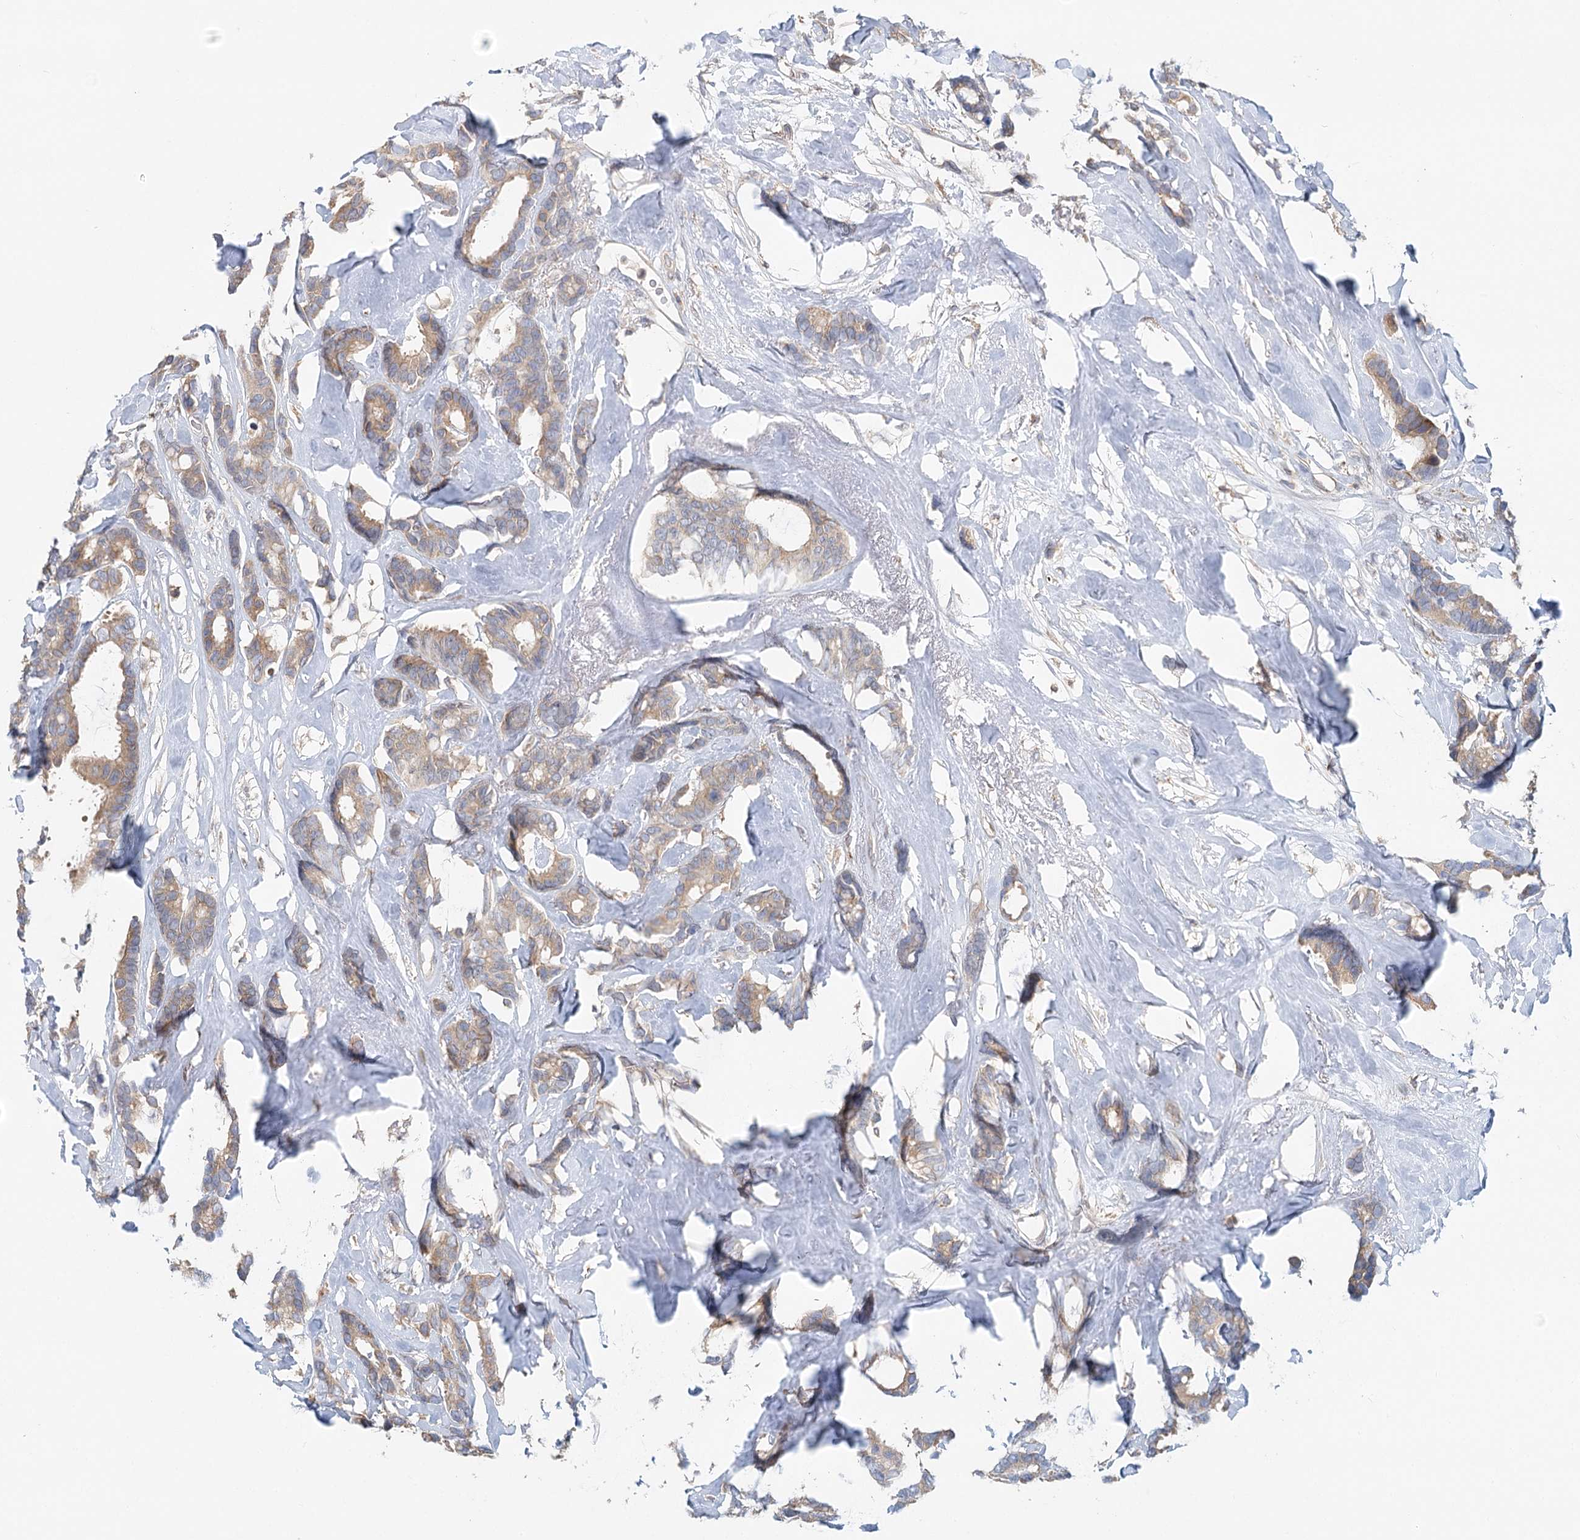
{"staining": {"intensity": "weak", "quantity": ">75%", "location": "cytoplasmic/membranous"}, "tissue": "breast cancer", "cell_type": "Tumor cells", "image_type": "cancer", "snomed": [{"axis": "morphology", "description": "Duct carcinoma"}, {"axis": "topography", "description": "Breast"}], "caption": "This is a micrograph of immunohistochemistry (IHC) staining of breast intraductal carcinoma, which shows weak positivity in the cytoplasmic/membranous of tumor cells.", "gene": "PAIP2", "patient": {"sex": "female", "age": 87}}